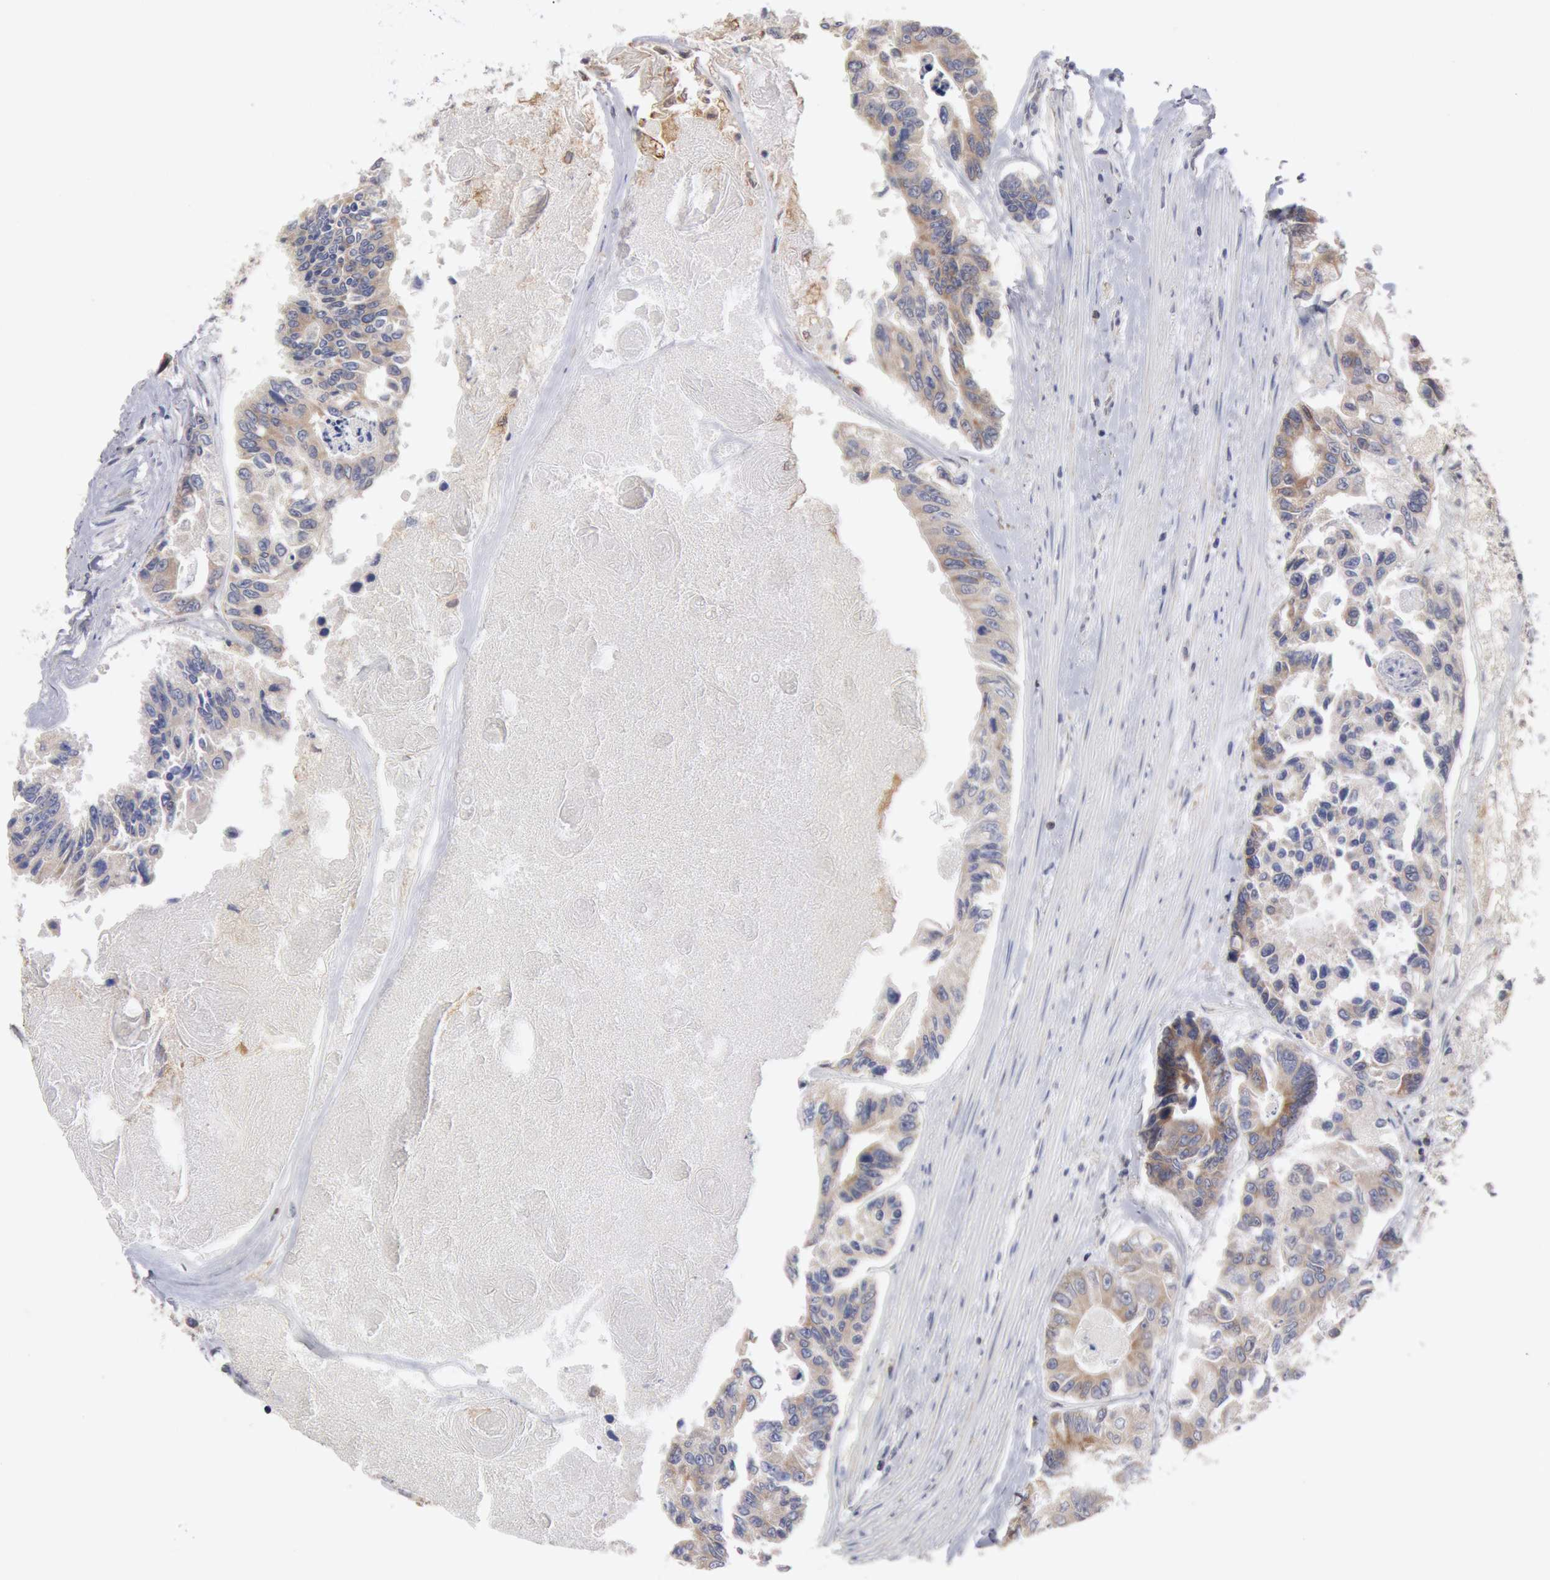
{"staining": {"intensity": "weak", "quantity": "25%-75%", "location": "cytoplasmic/membranous"}, "tissue": "colorectal cancer", "cell_type": "Tumor cells", "image_type": "cancer", "snomed": [{"axis": "morphology", "description": "Adenocarcinoma, NOS"}, {"axis": "topography", "description": "Colon"}], "caption": "Immunohistochemistry (IHC) of adenocarcinoma (colorectal) displays low levels of weak cytoplasmic/membranous staining in about 25%-75% of tumor cells.", "gene": "OSBPL8", "patient": {"sex": "female", "age": 86}}